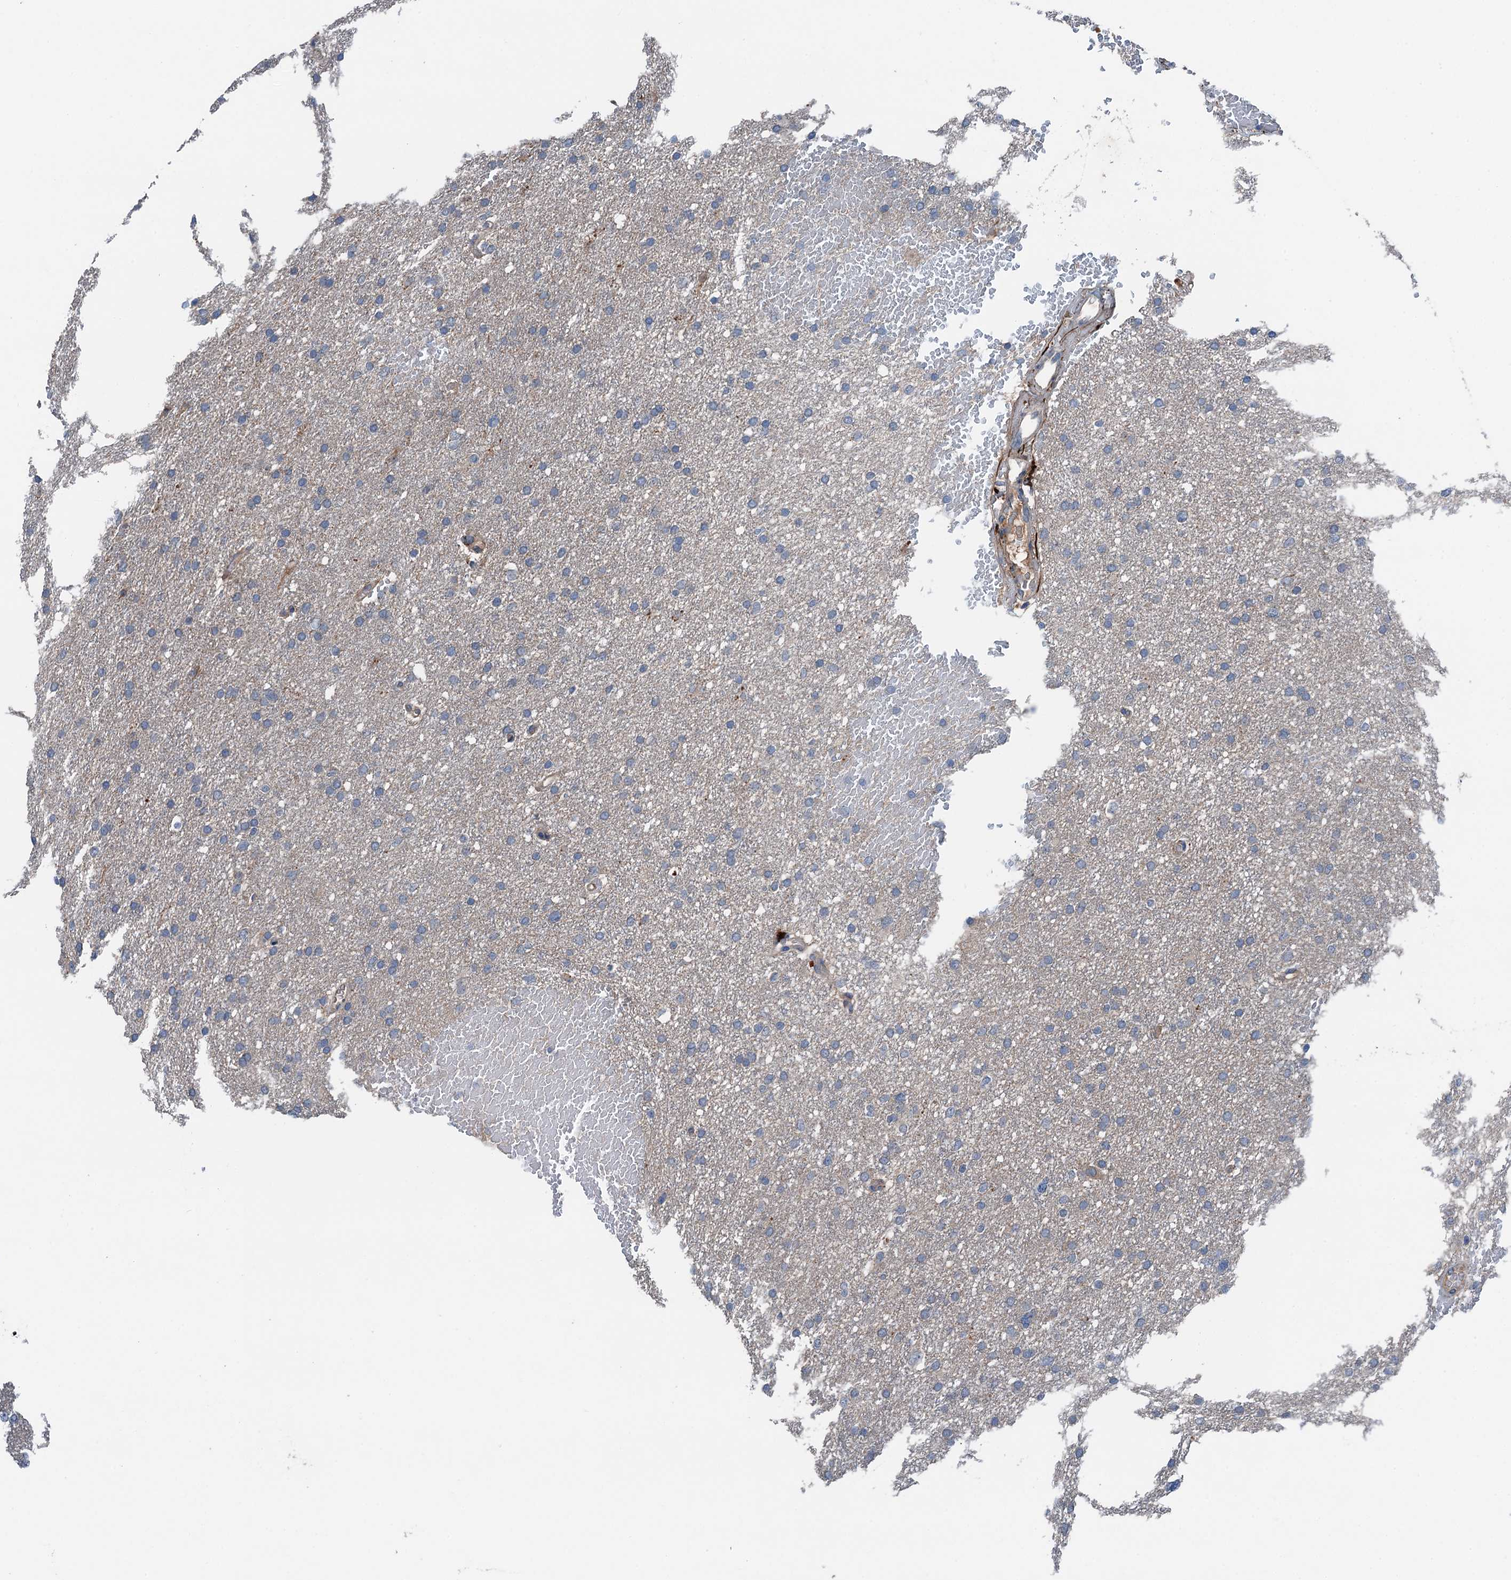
{"staining": {"intensity": "negative", "quantity": "none", "location": "none"}, "tissue": "glioma", "cell_type": "Tumor cells", "image_type": "cancer", "snomed": [{"axis": "morphology", "description": "Glioma, malignant, High grade"}, {"axis": "topography", "description": "Cerebral cortex"}], "caption": "Glioma was stained to show a protein in brown. There is no significant positivity in tumor cells.", "gene": "SLC2A10", "patient": {"sex": "female", "age": 36}}